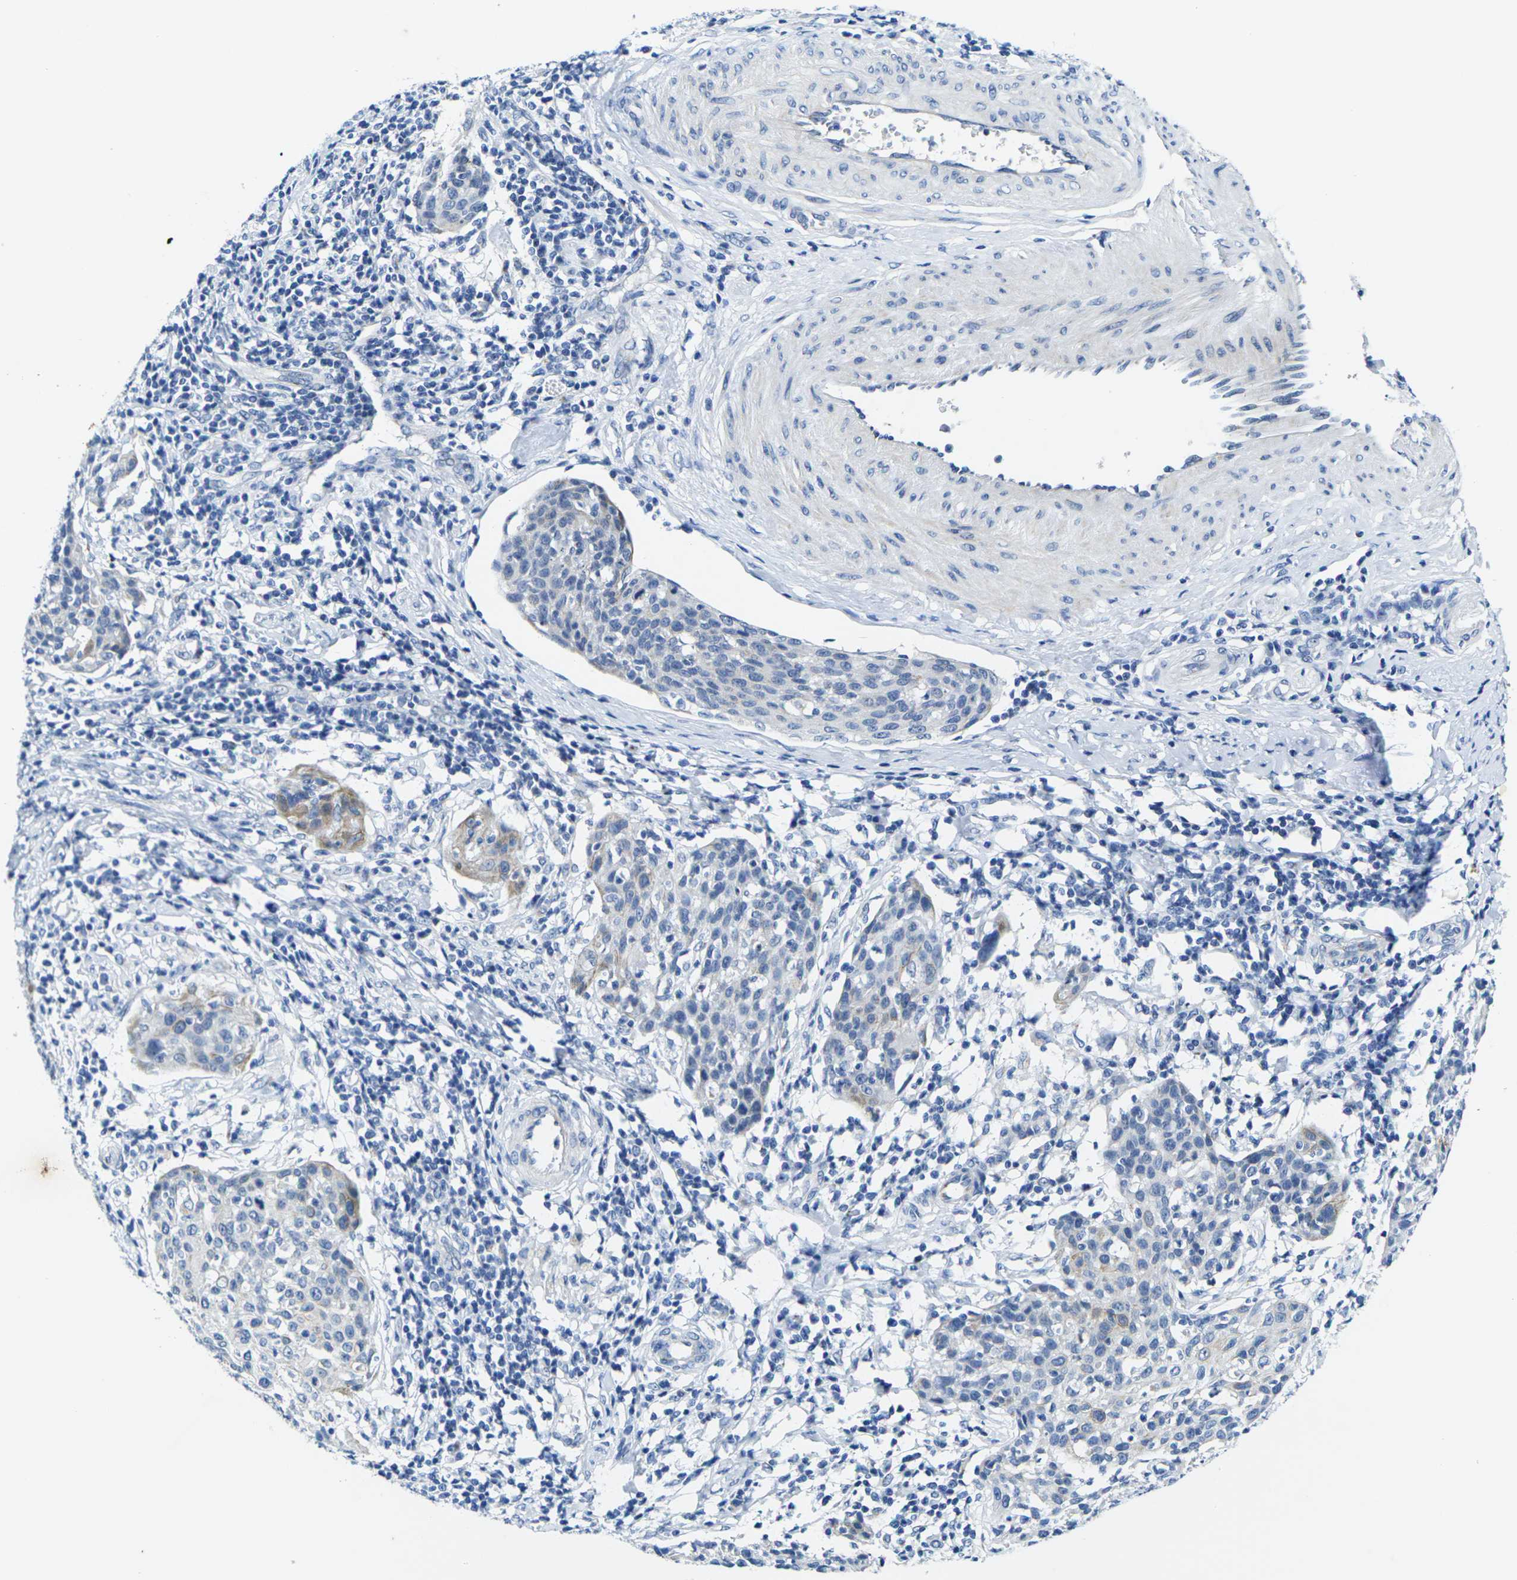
{"staining": {"intensity": "moderate", "quantity": "<25%", "location": "cytoplasmic/membranous"}, "tissue": "cervical cancer", "cell_type": "Tumor cells", "image_type": "cancer", "snomed": [{"axis": "morphology", "description": "Squamous cell carcinoma, NOS"}, {"axis": "topography", "description": "Cervix"}], "caption": "Immunohistochemical staining of squamous cell carcinoma (cervical) exhibits low levels of moderate cytoplasmic/membranous staining in approximately <25% of tumor cells.", "gene": "CRK", "patient": {"sex": "female", "age": 38}}